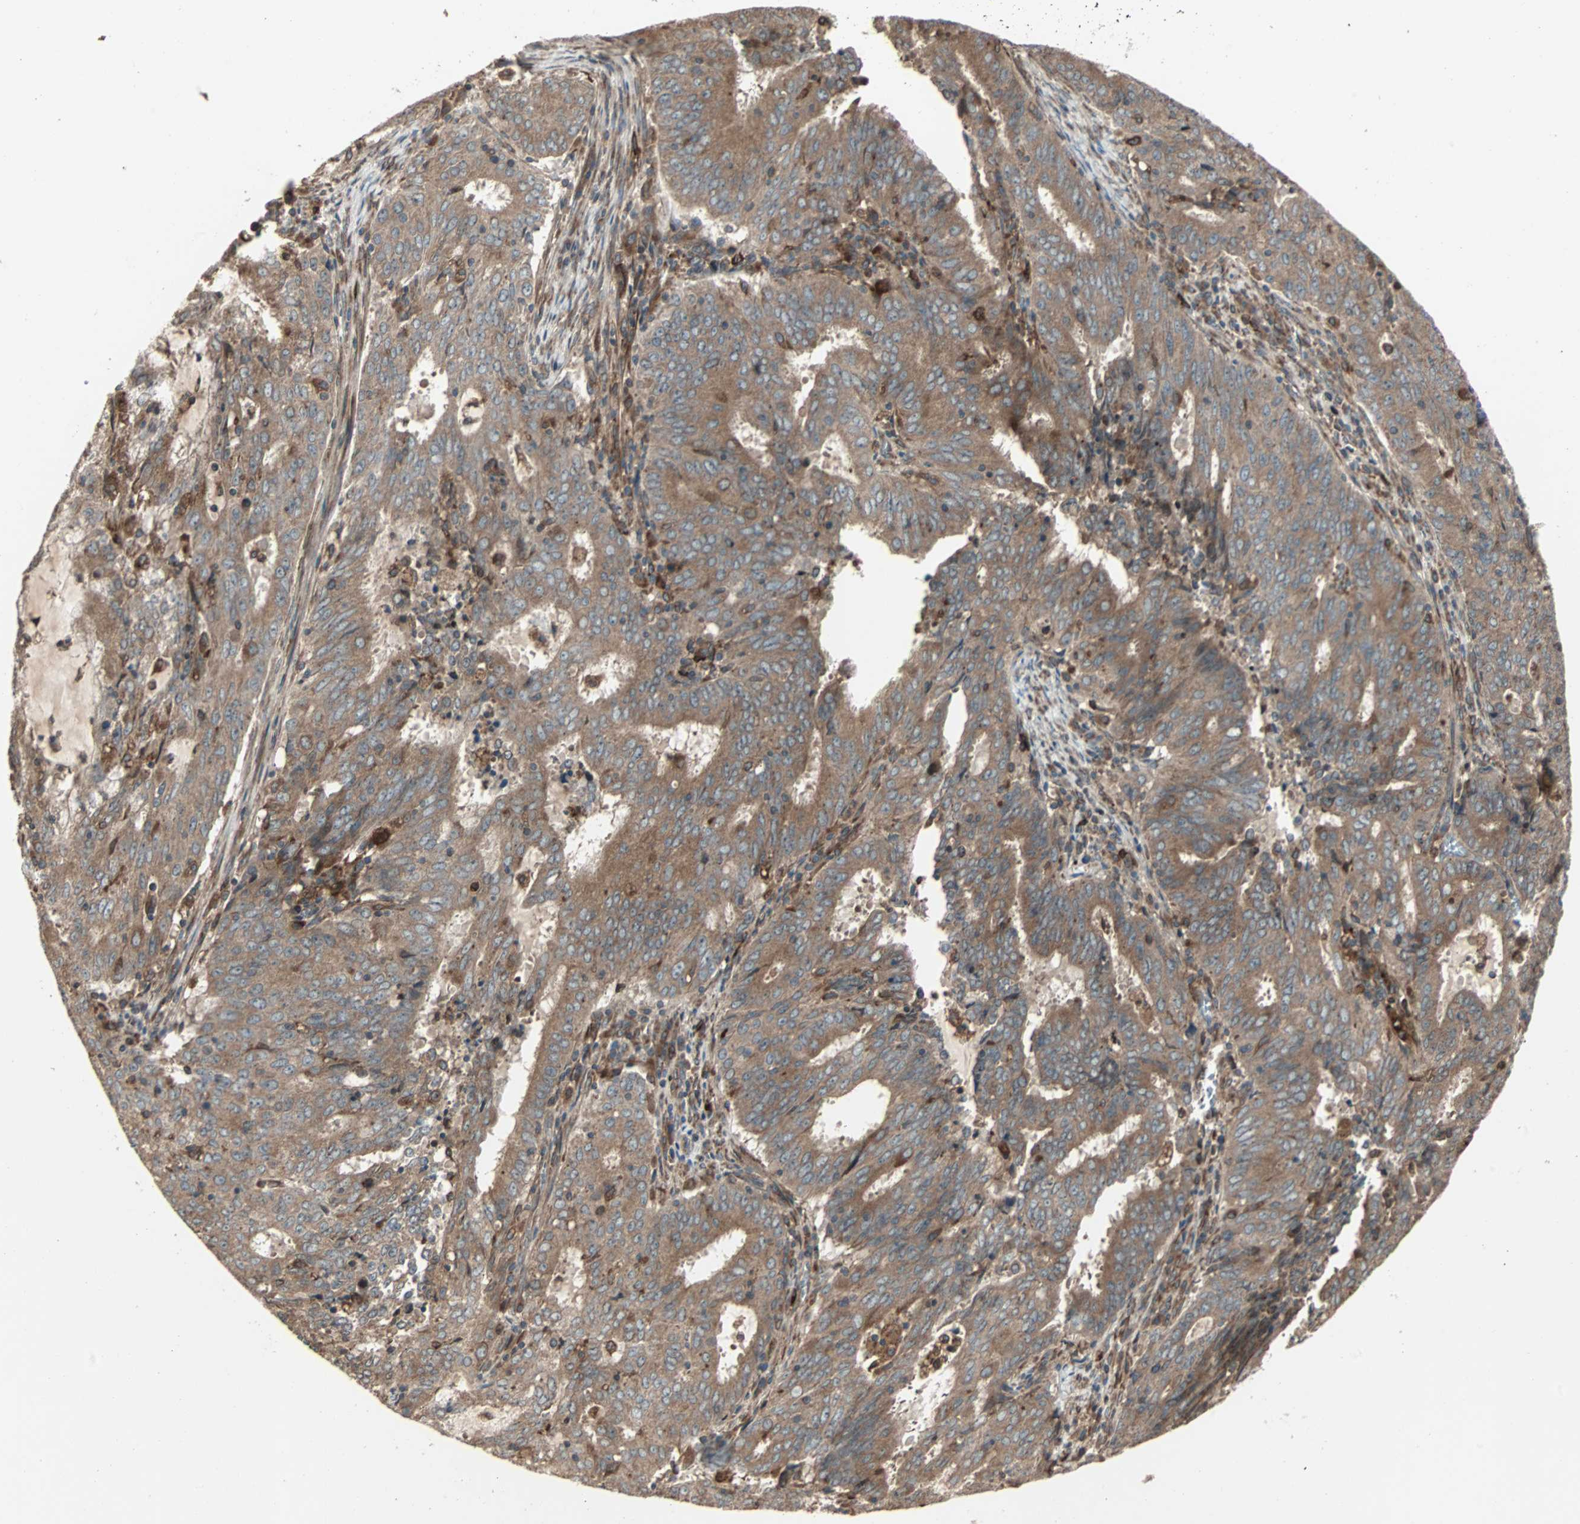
{"staining": {"intensity": "moderate", "quantity": ">75%", "location": "cytoplasmic/membranous"}, "tissue": "cervical cancer", "cell_type": "Tumor cells", "image_type": "cancer", "snomed": [{"axis": "morphology", "description": "Adenocarcinoma, NOS"}, {"axis": "topography", "description": "Cervix"}], "caption": "DAB (3,3'-diaminobenzidine) immunohistochemical staining of adenocarcinoma (cervical) shows moderate cytoplasmic/membranous protein positivity in approximately >75% of tumor cells. (Stains: DAB (3,3'-diaminobenzidine) in brown, nuclei in blue, Microscopy: brightfield microscopy at high magnification).", "gene": "RAB7A", "patient": {"sex": "female", "age": 44}}